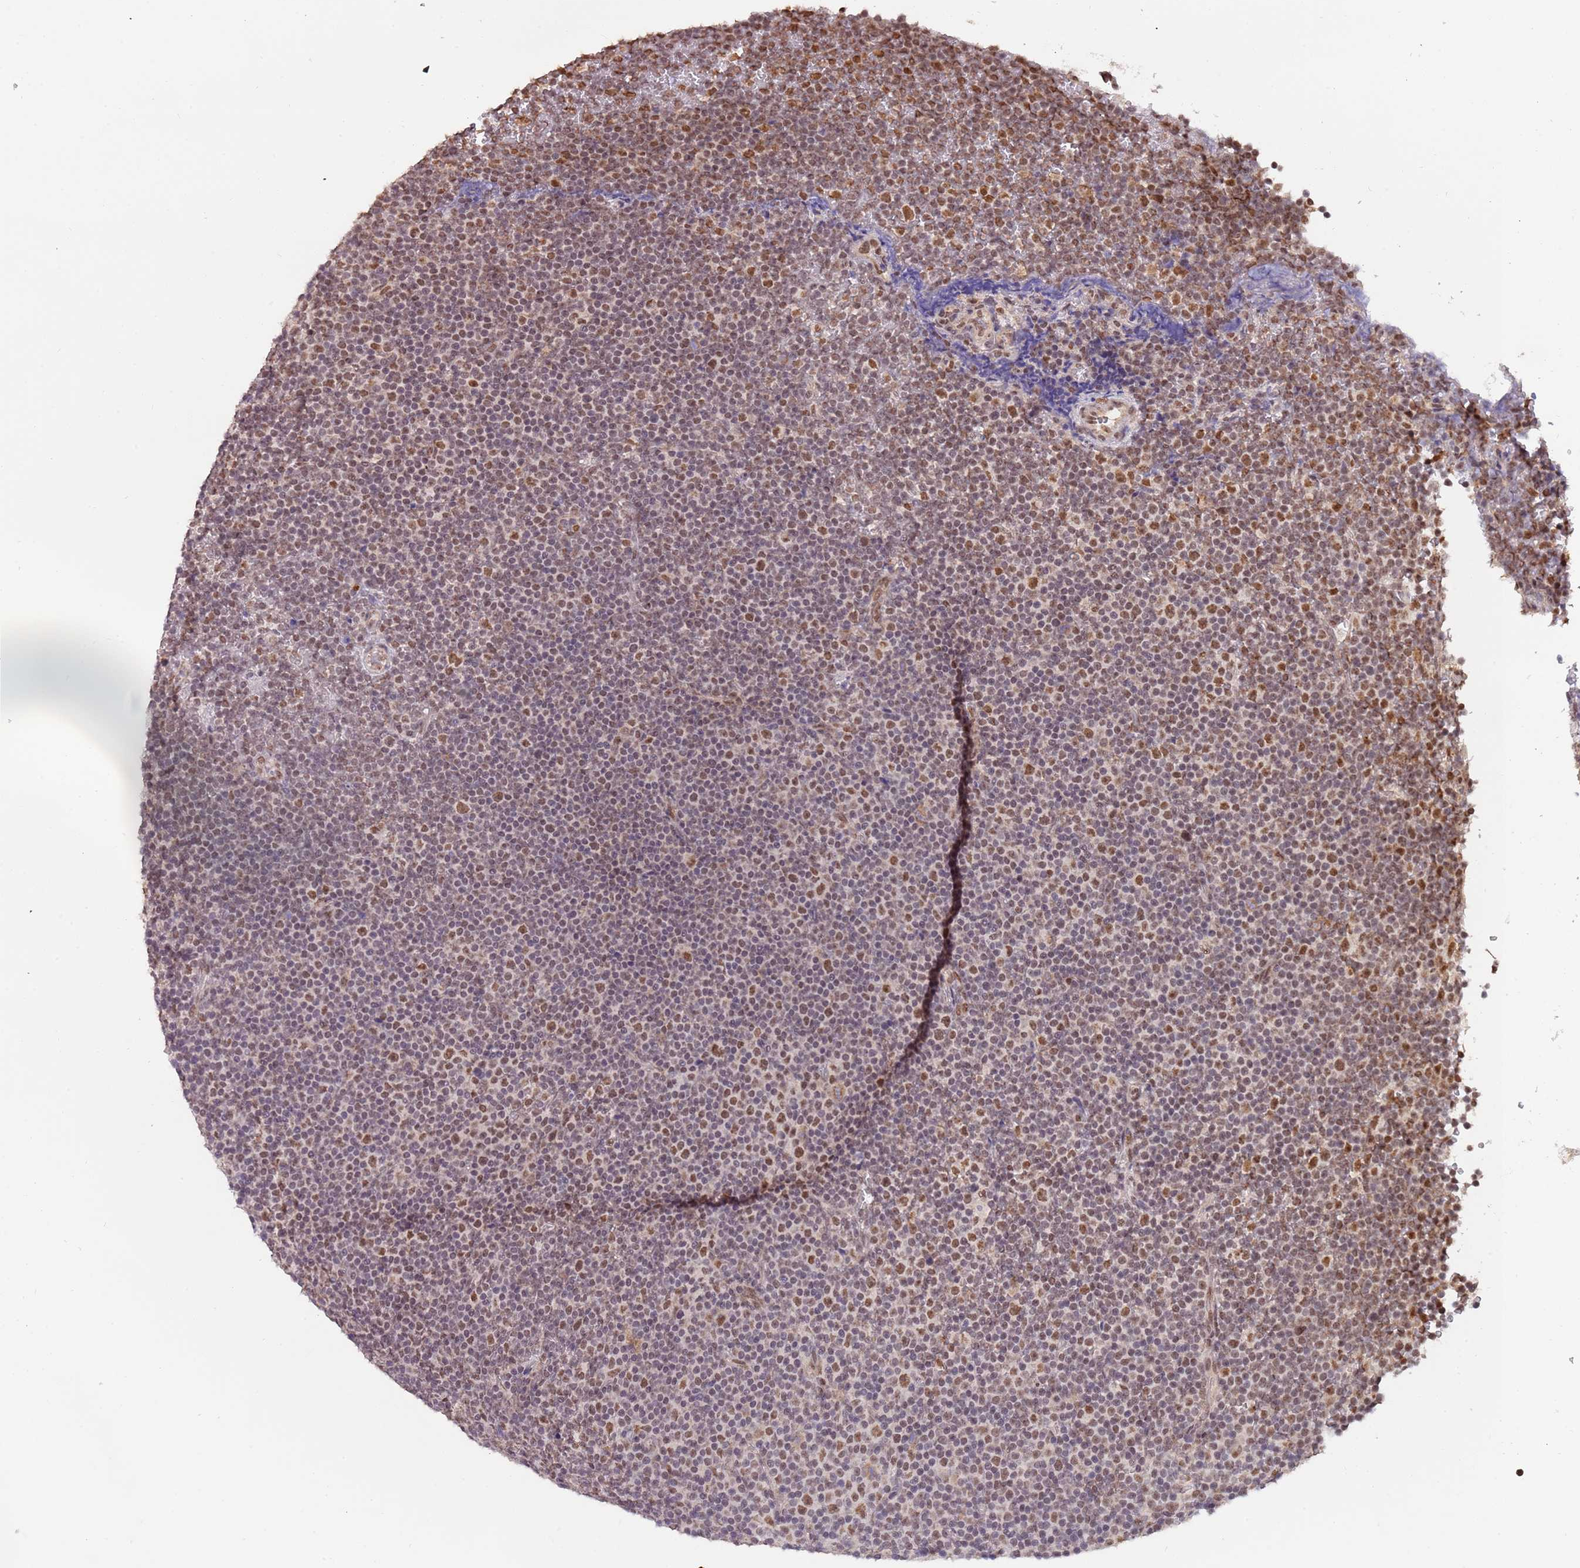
{"staining": {"intensity": "moderate", "quantity": "25%-75%", "location": "nuclear"}, "tissue": "lymphoma", "cell_type": "Tumor cells", "image_type": "cancer", "snomed": [{"axis": "morphology", "description": "Malignant lymphoma, non-Hodgkin's type, Low grade"}, {"axis": "topography", "description": "Lymph node"}], "caption": "This is an image of IHC staining of lymphoma, which shows moderate positivity in the nuclear of tumor cells.", "gene": "FAM120AOS", "patient": {"sex": "female", "age": 67}}